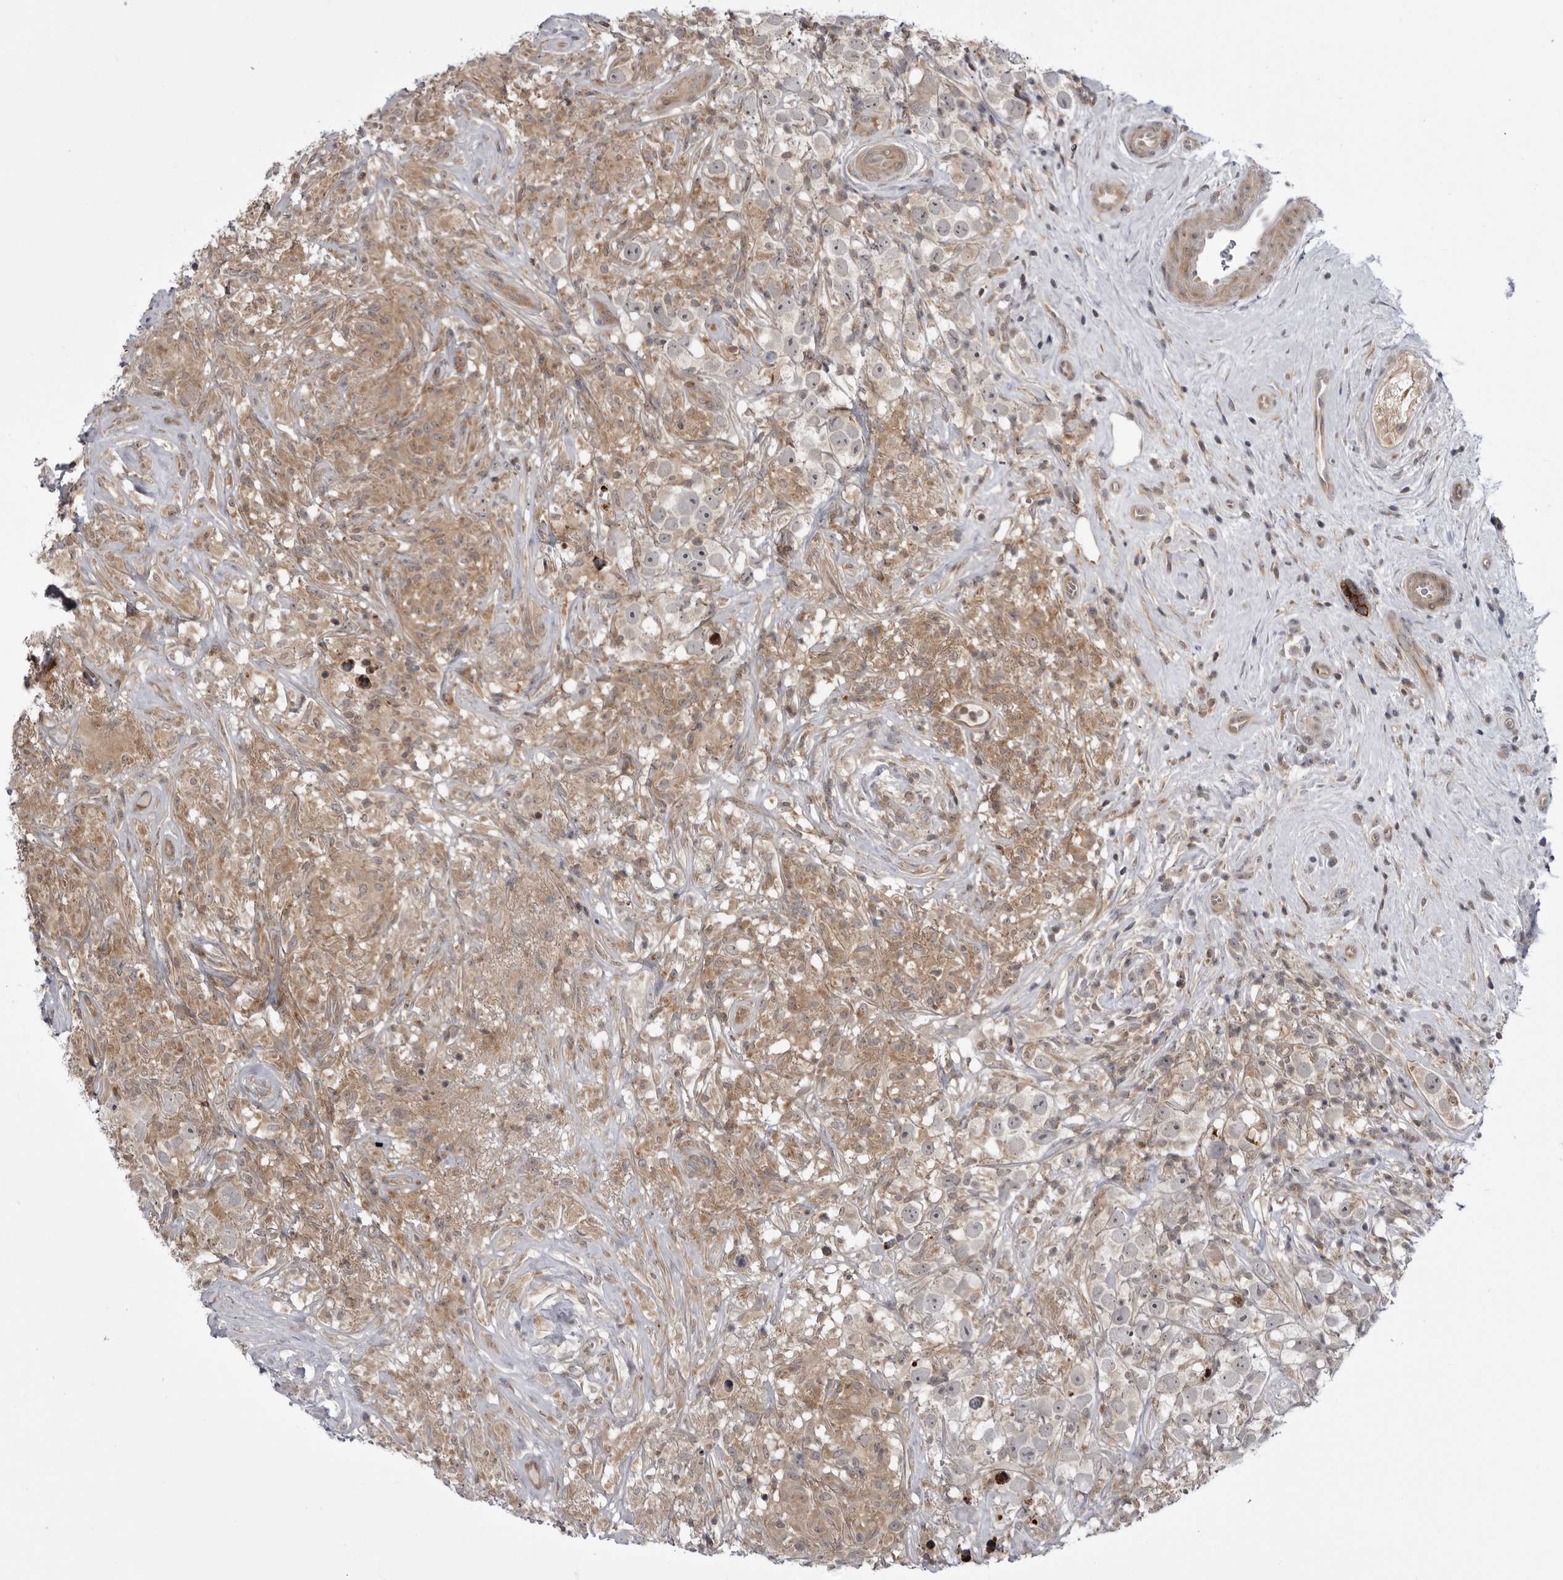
{"staining": {"intensity": "weak", "quantity": ">75%", "location": "cytoplasmic/membranous"}, "tissue": "testis cancer", "cell_type": "Tumor cells", "image_type": "cancer", "snomed": [{"axis": "morphology", "description": "Seminoma, NOS"}, {"axis": "topography", "description": "Testis"}], "caption": "This is a micrograph of immunohistochemistry (IHC) staining of testis cancer, which shows weak positivity in the cytoplasmic/membranous of tumor cells.", "gene": "CCDC18", "patient": {"sex": "male", "age": 49}}